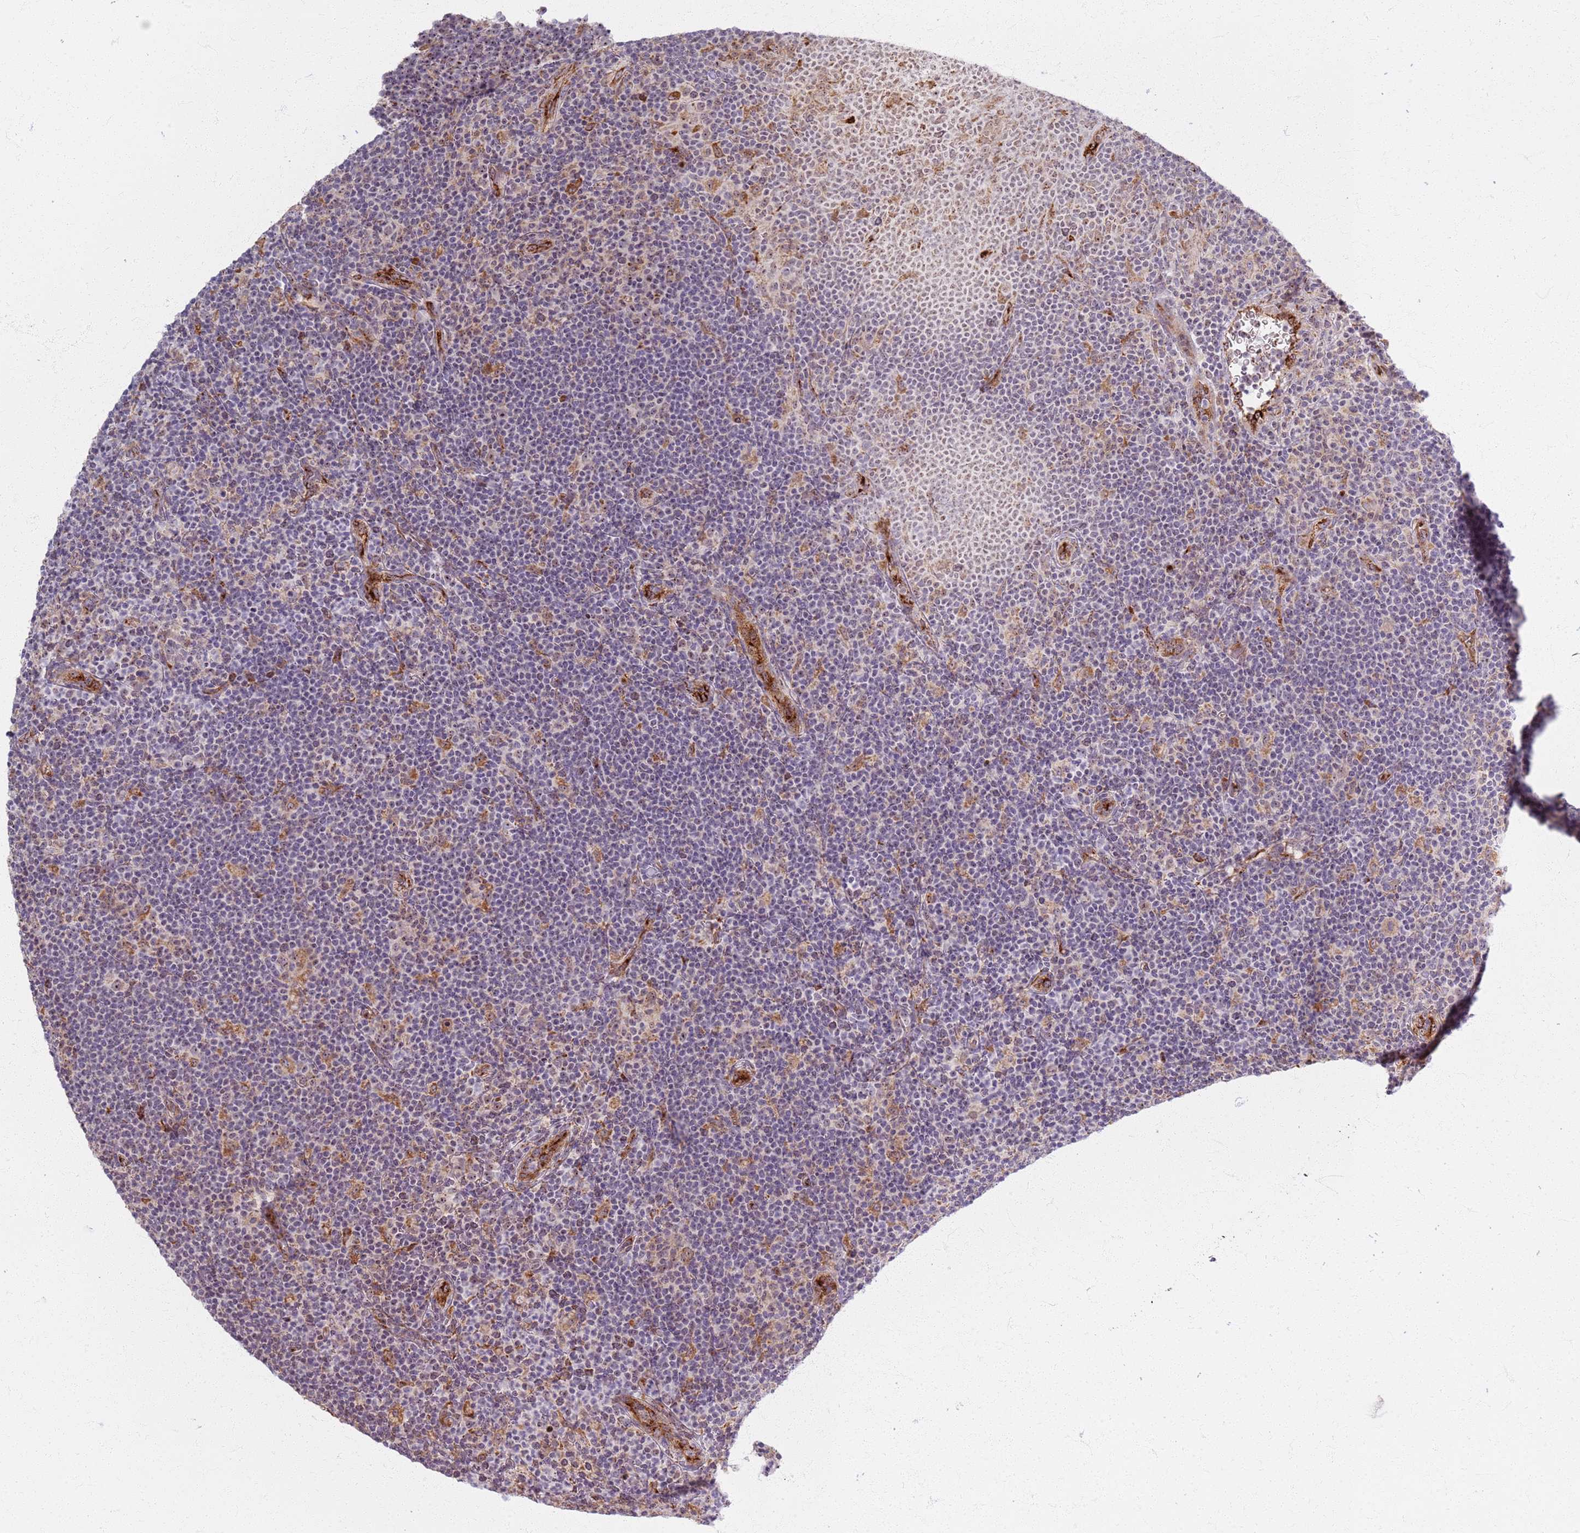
{"staining": {"intensity": "moderate", "quantity": "25%-75%", "location": "cytoplasmic/membranous,nuclear"}, "tissue": "lymphoma", "cell_type": "Tumor cells", "image_type": "cancer", "snomed": [{"axis": "morphology", "description": "Hodgkin's disease, NOS"}, {"axis": "topography", "description": "Lymph node"}], "caption": "DAB (3,3'-diaminobenzidine) immunohistochemical staining of lymphoma demonstrates moderate cytoplasmic/membranous and nuclear protein positivity in about 25%-75% of tumor cells. (Stains: DAB in brown, nuclei in blue, Microscopy: brightfield microscopy at high magnification).", "gene": "KRI1", "patient": {"sex": "female", "age": 57}}